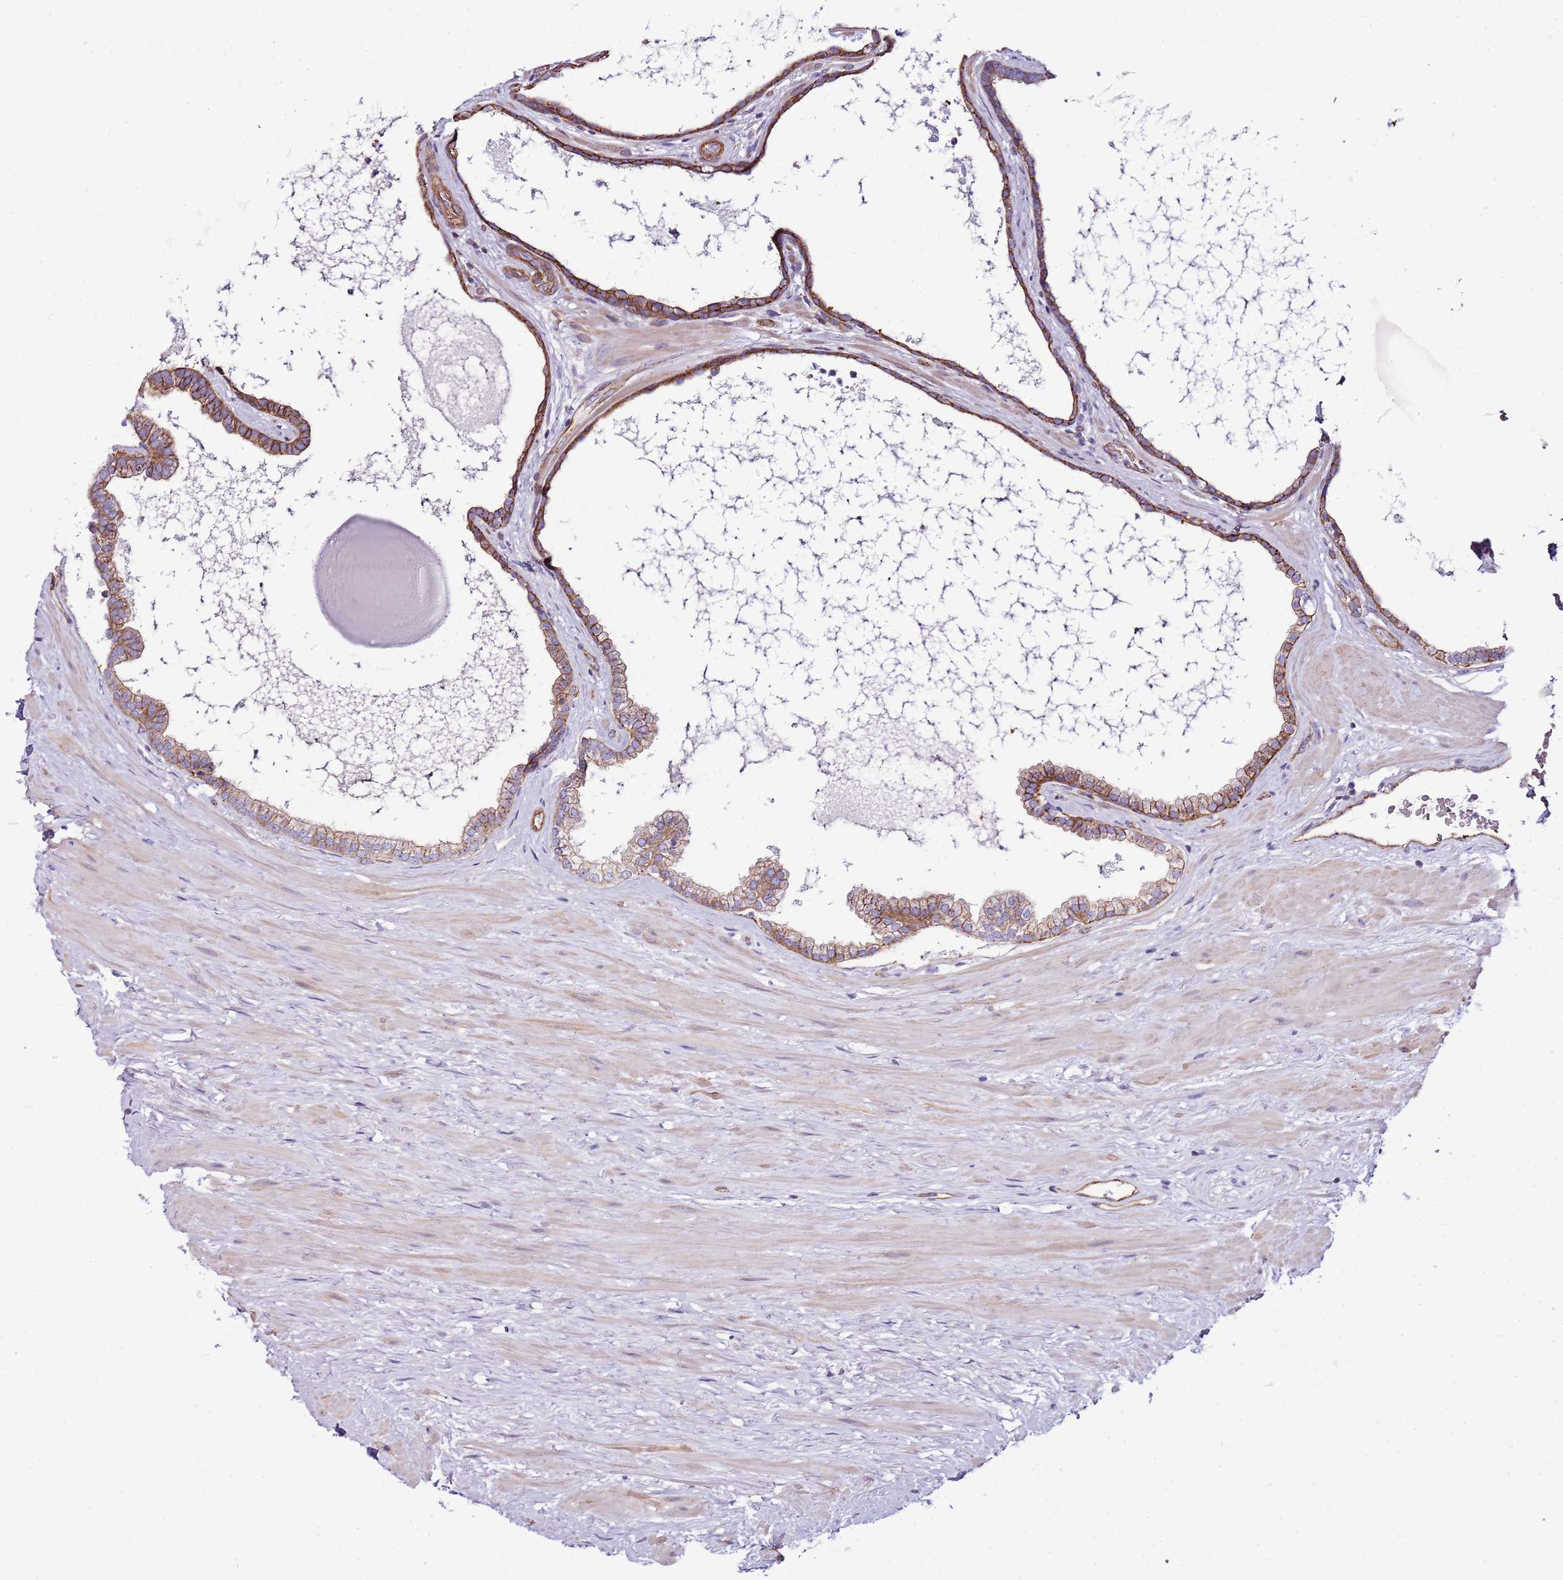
{"staining": {"intensity": "moderate", "quantity": "25%-75%", "location": "cytoplasmic/membranous"}, "tissue": "prostate", "cell_type": "Glandular cells", "image_type": "normal", "snomed": [{"axis": "morphology", "description": "Normal tissue, NOS"}, {"axis": "topography", "description": "Prostate"}], "caption": "A micrograph of human prostate stained for a protein shows moderate cytoplasmic/membranous brown staining in glandular cells.", "gene": "GFRAL", "patient": {"sex": "male", "age": 48}}